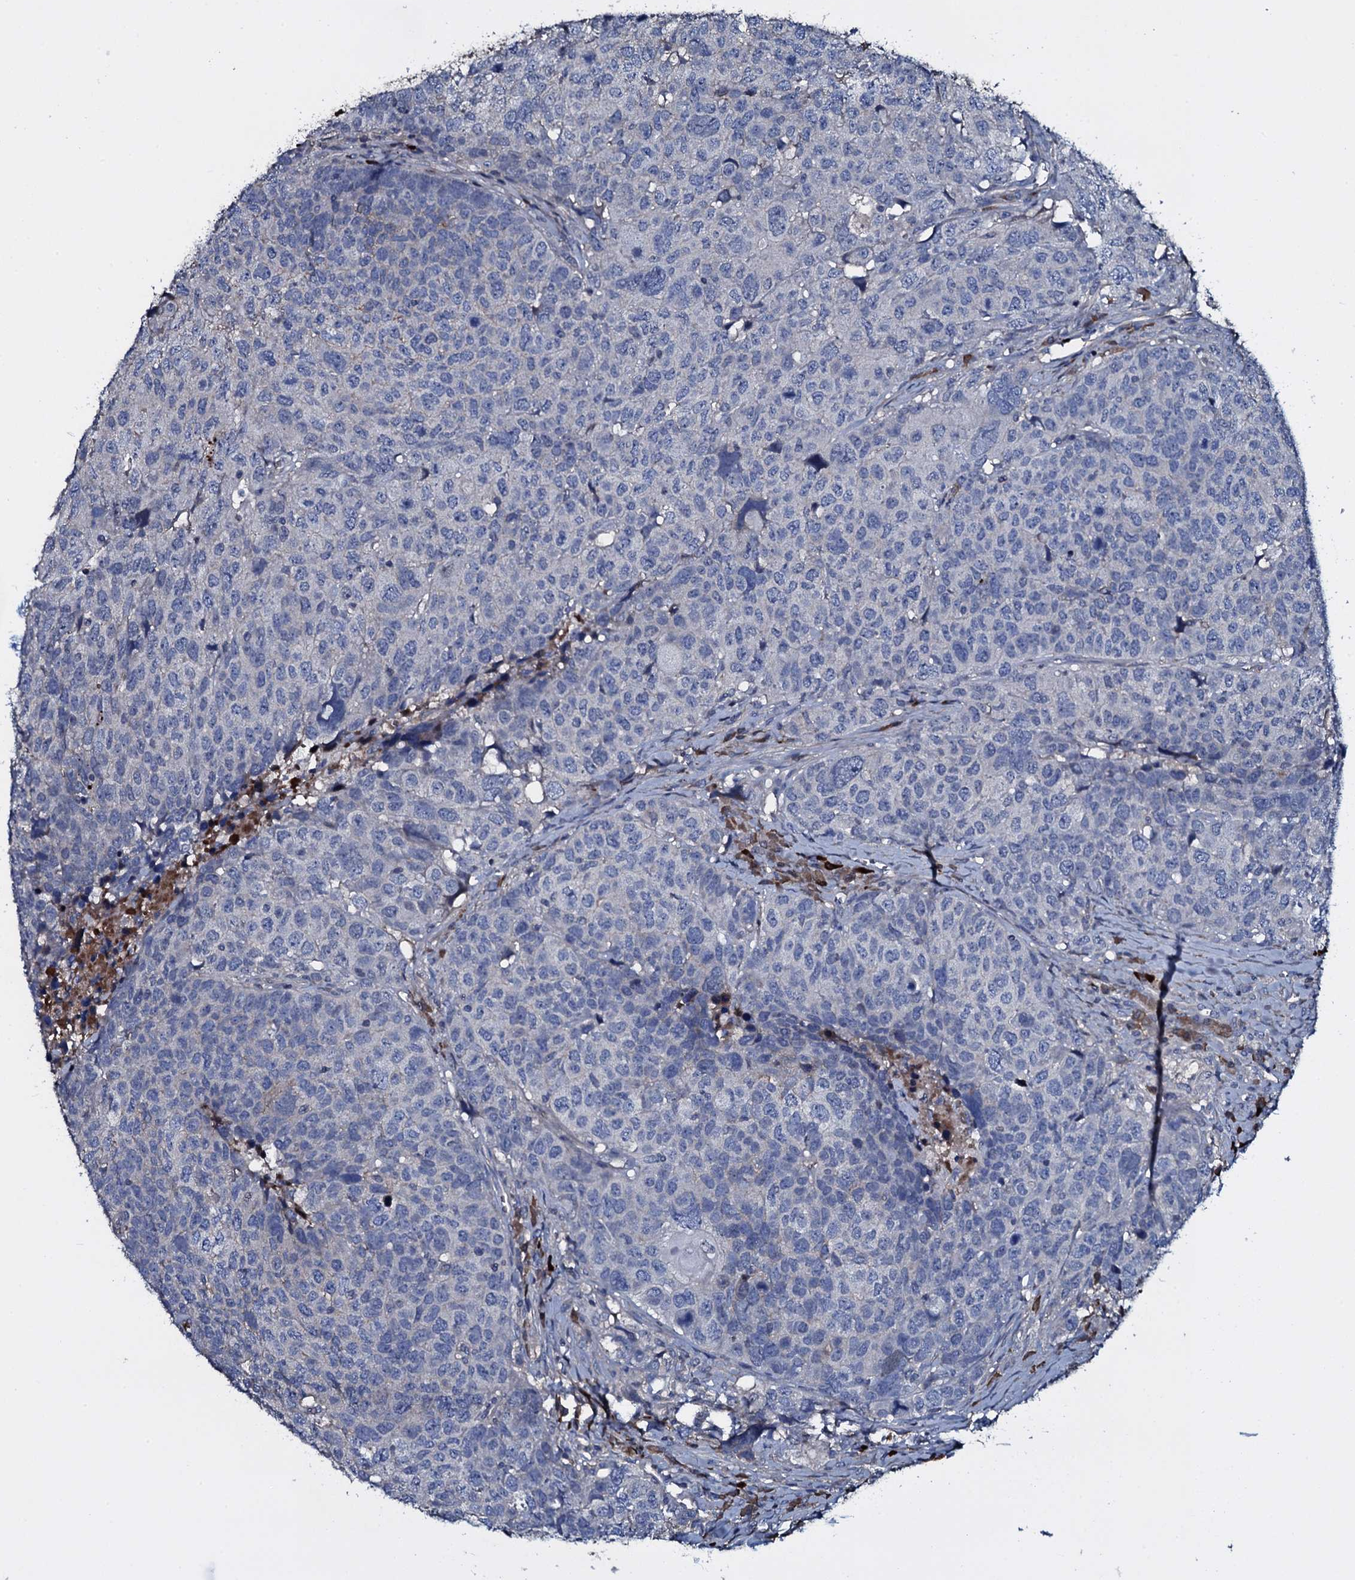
{"staining": {"intensity": "negative", "quantity": "none", "location": "none"}, "tissue": "head and neck cancer", "cell_type": "Tumor cells", "image_type": "cancer", "snomed": [{"axis": "morphology", "description": "Squamous cell carcinoma, NOS"}, {"axis": "topography", "description": "Head-Neck"}], "caption": "Tumor cells show no significant expression in head and neck squamous cell carcinoma.", "gene": "LYG2", "patient": {"sex": "male", "age": 66}}